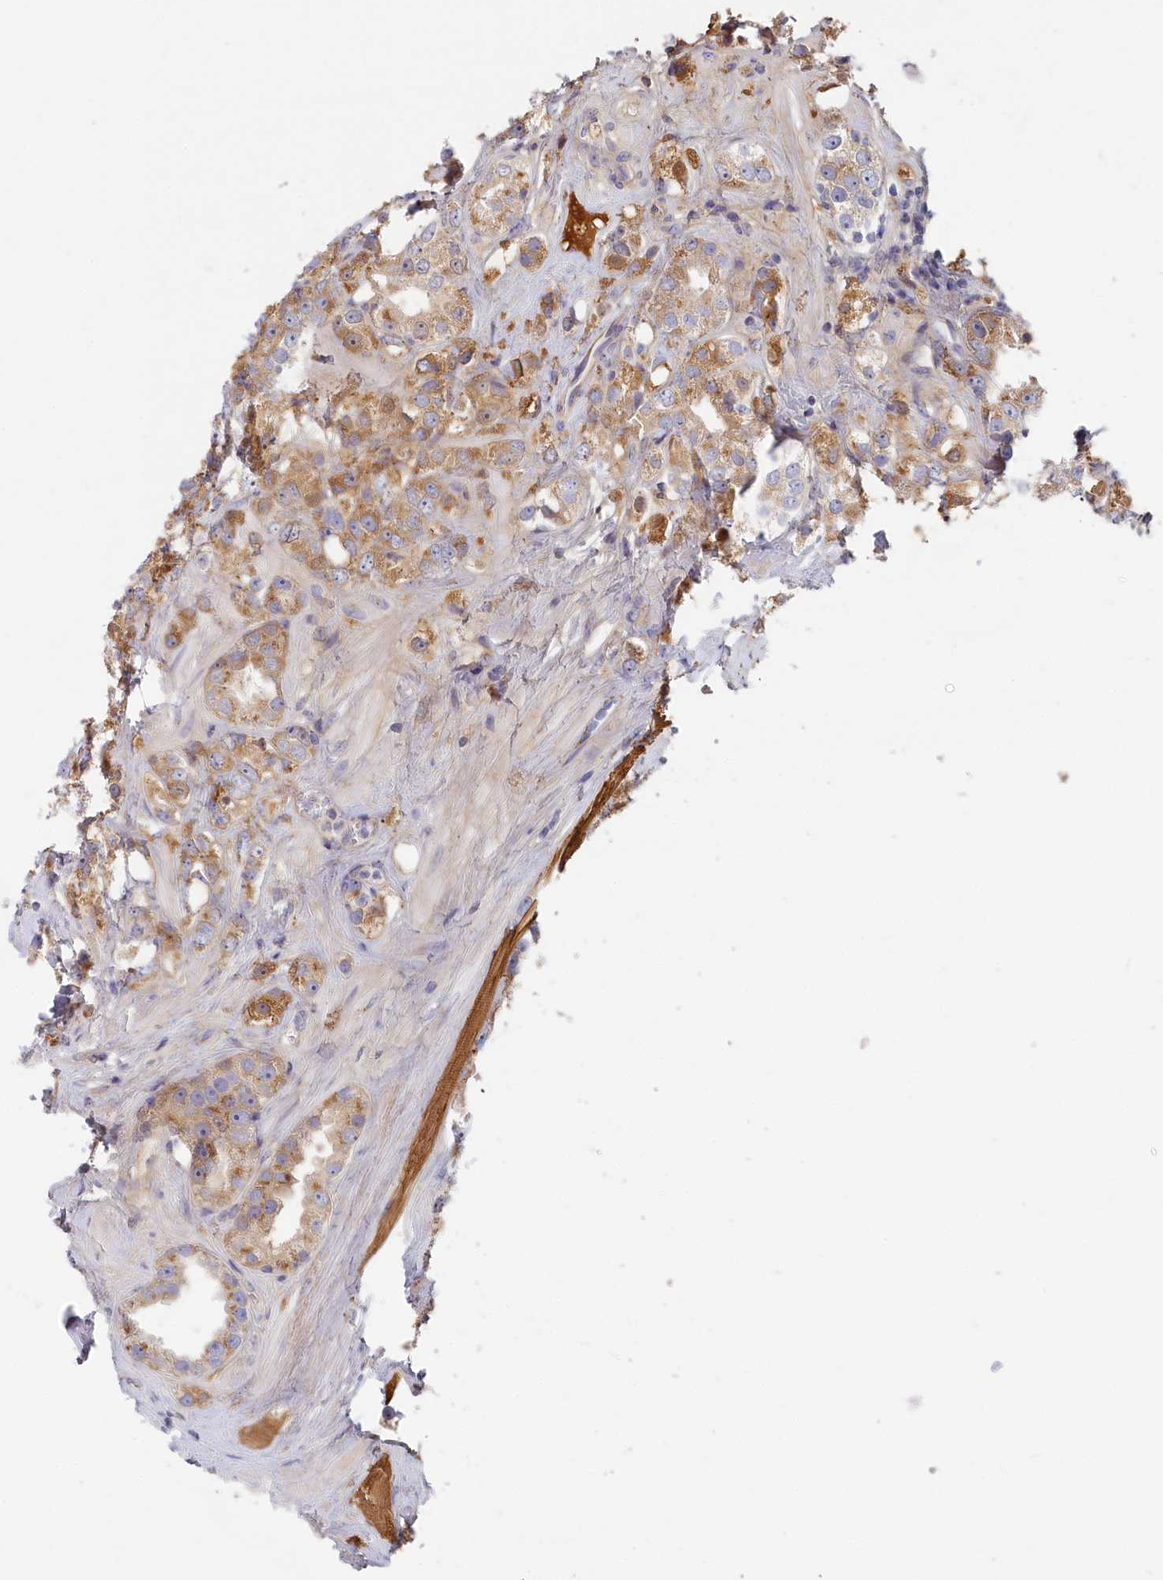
{"staining": {"intensity": "moderate", "quantity": ">75%", "location": "cytoplasmic/membranous"}, "tissue": "prostate cancer", "cell_type": "Tumor cells", "image_type": "cancer", "snomed": [{"axis": "morphology", "description": "Adenocarcinoma, NOS"}, {"axis": "topography", "description": "Prostate"}], "caption": "The photomicrograph shows a brown stain indicating the presence of a protein in the cytoplasmic/membranous of tumor cells in prostate cancer.", "gene": "STX16", "patient": {"sex": "male", "age": 79}}